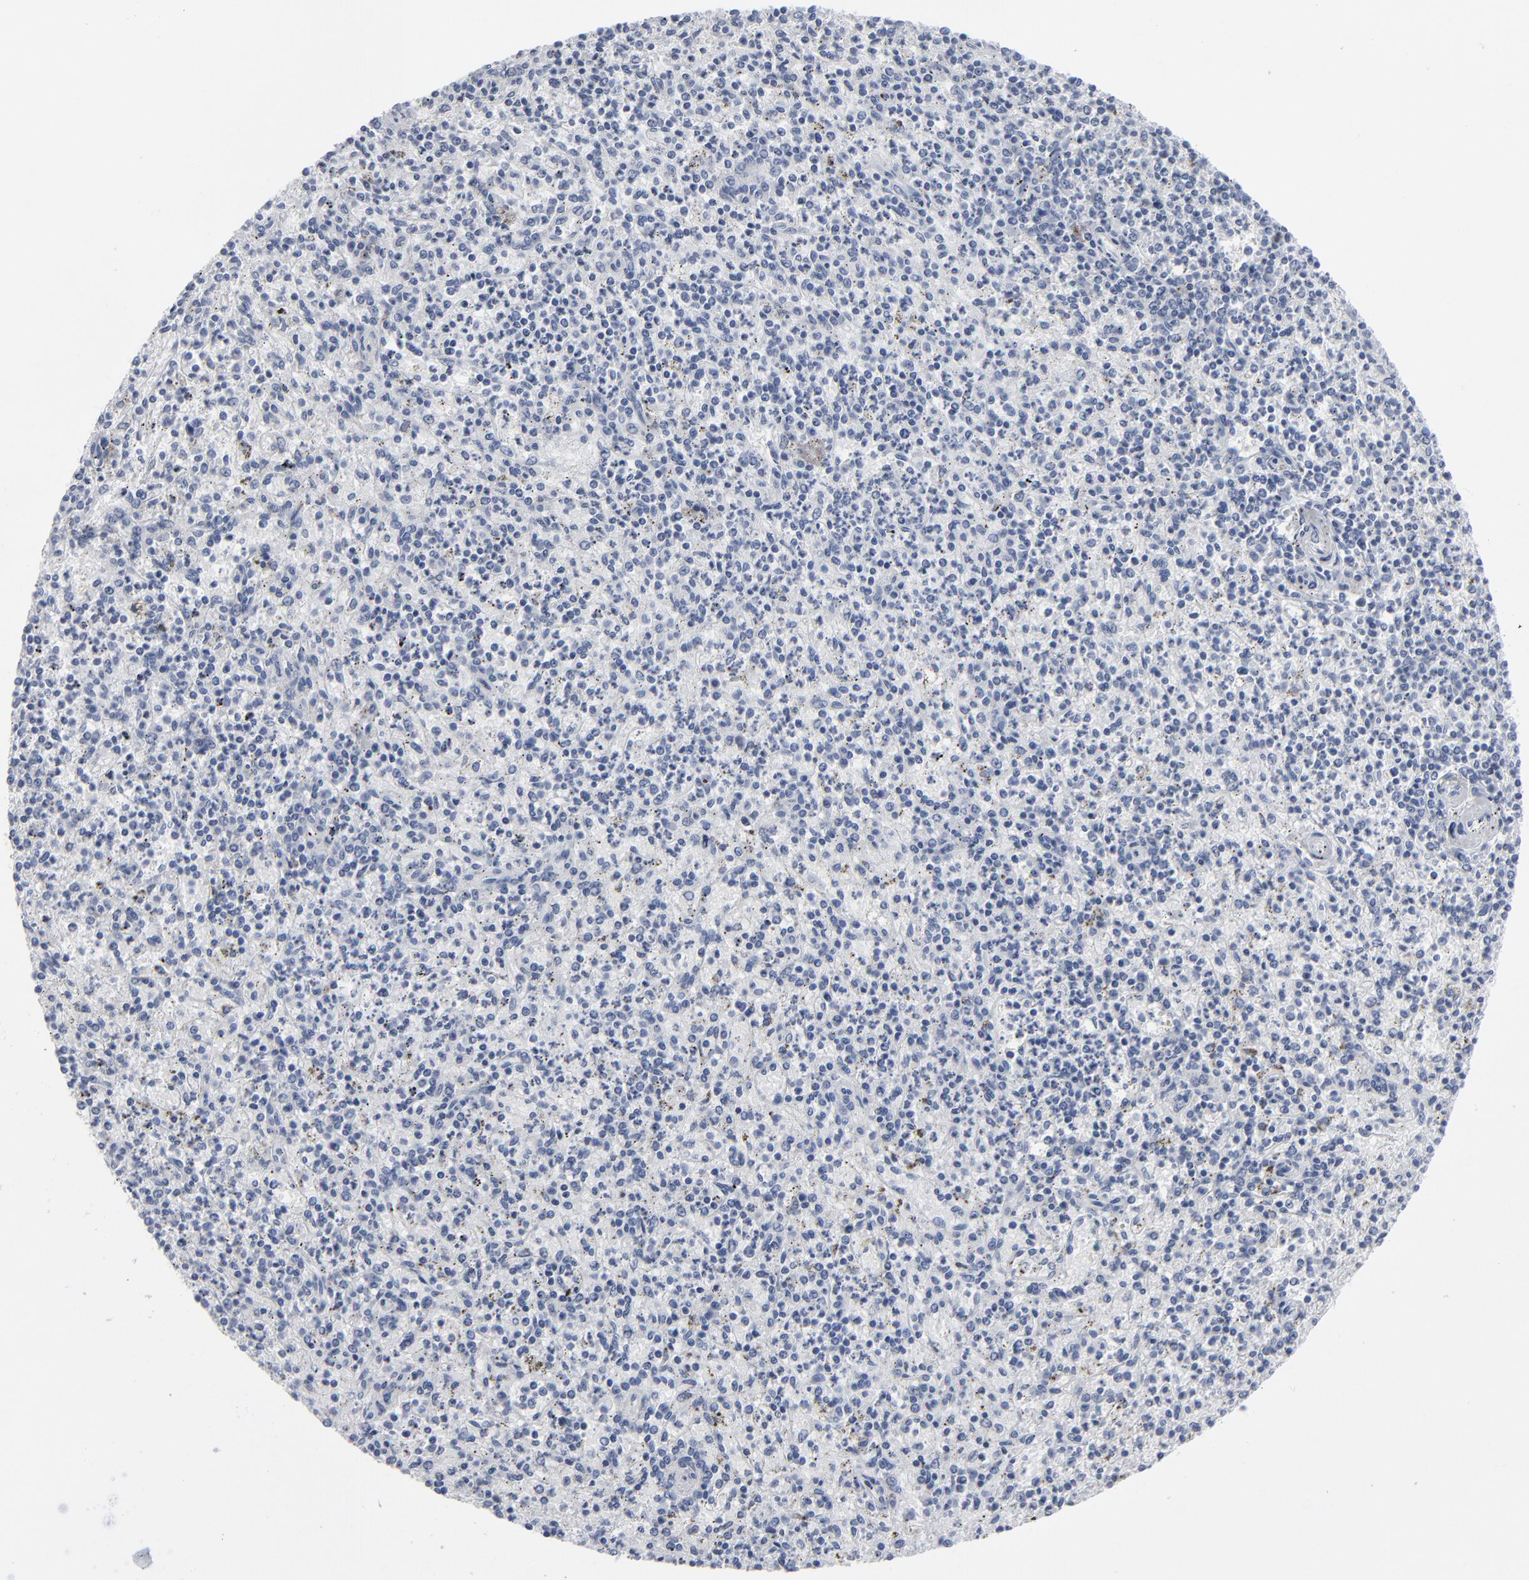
{"staining": {"intensity": "negative", "quantity": "none", "location": "none"}, "tissue": "spleen", "cell_type": "Cells in red pulp", "image_type": "normal", "snomed": [{"axis": "morphology", "description": "Normal tissue, NOS"}, {"axis": "topography", "description": "Spleen"}], "caption": "Protein analysis of normal spleen reveals no significant positivity in cells in red pulp.", "gene": "PAGE1", "patient": {"sex": "male", "age": 72}}